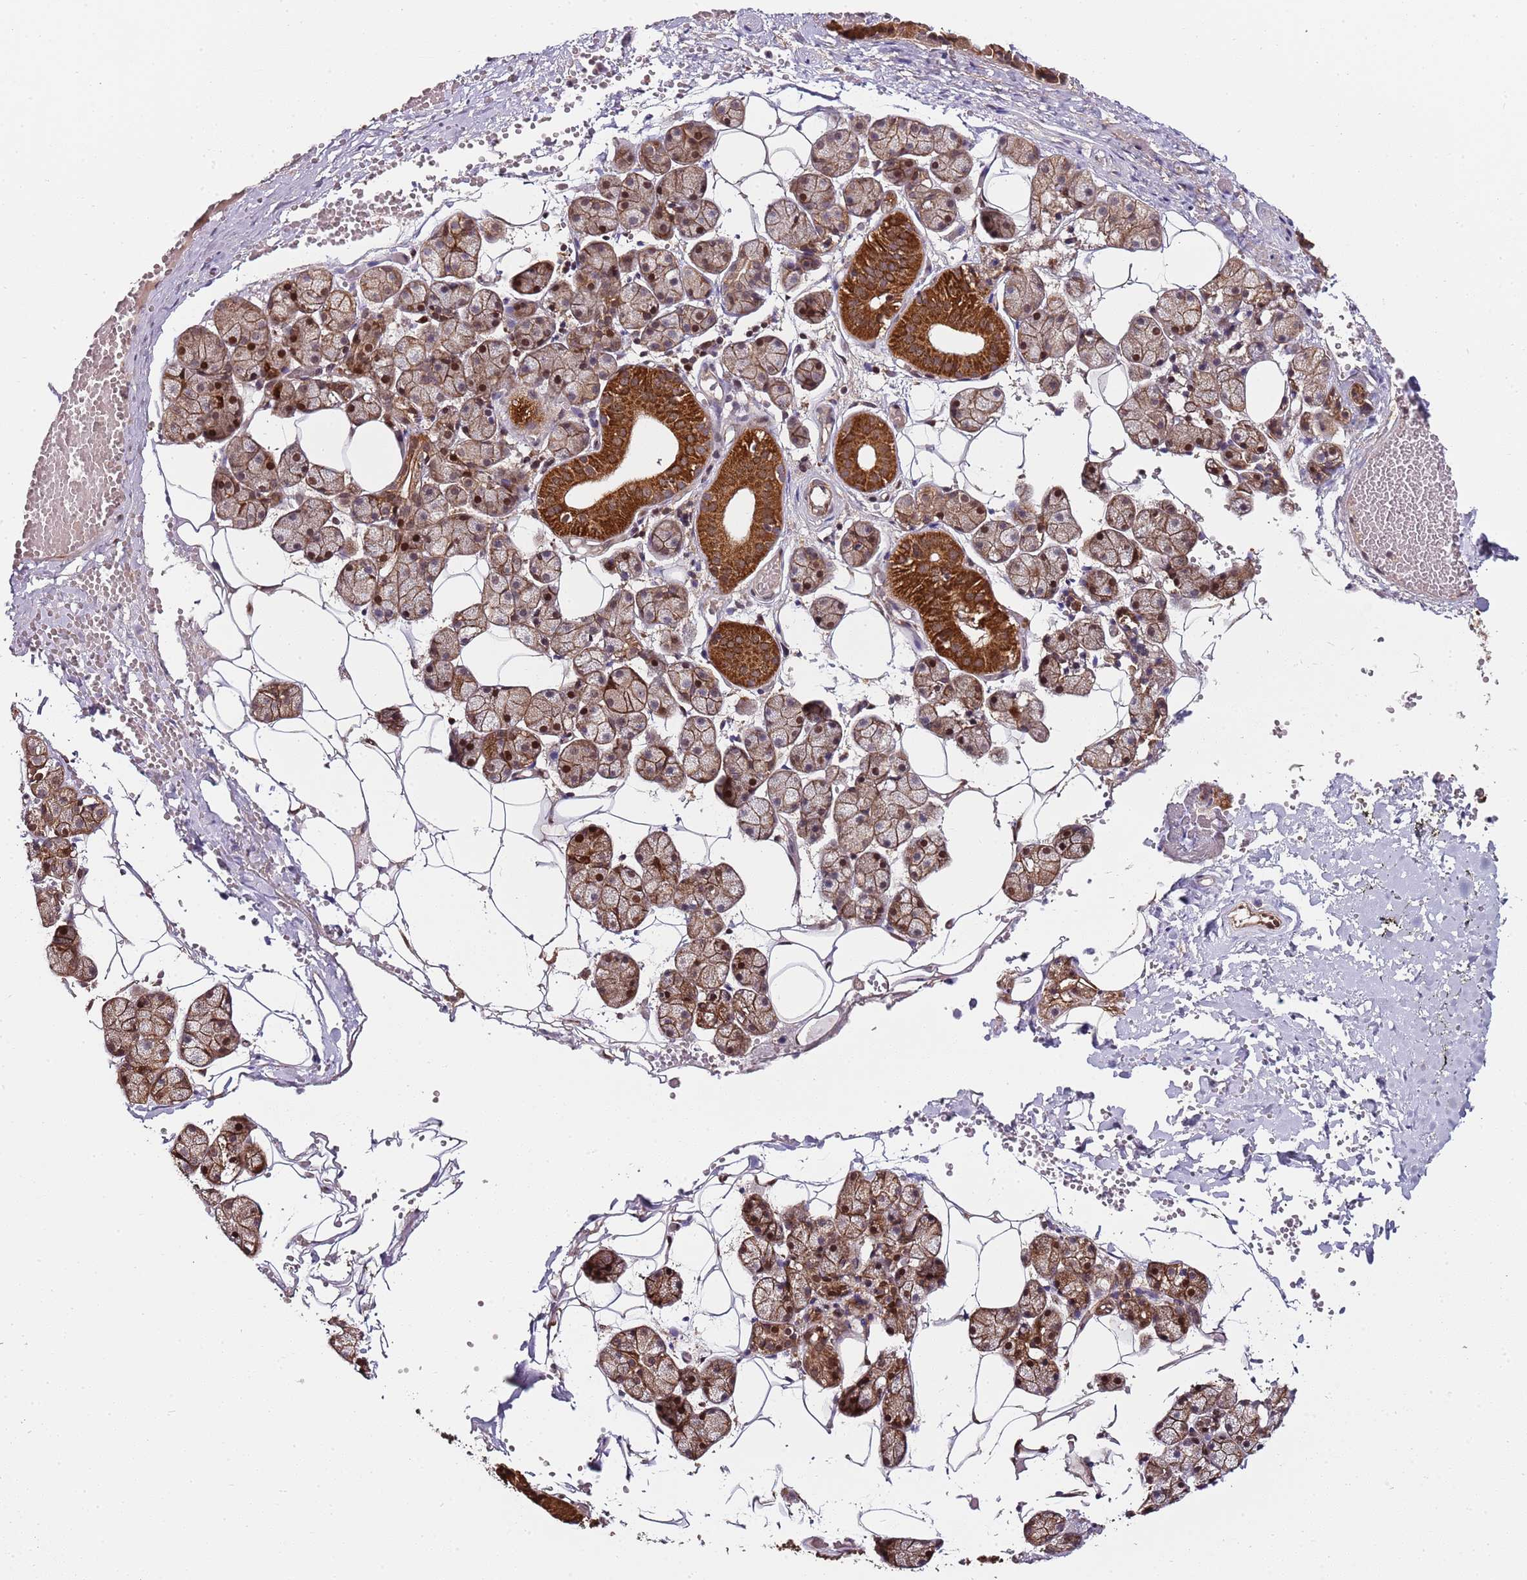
{"staining": {"intensity": "strong", "quantity": "25%-75%", "location": "cytoplasmic/membranous,nuclear"}, "tissue": "salivary gland", "cell_type": "Glandular cells", "image_type": "normal", "snomed": [{"axis": "morphology", "description": "Normal tissue, NOS"}, {"axis": "topography", "description": "Salivary gland"}], "caption": "The photomicrograph reveals a brown stain indicating the presence of a protein in the cytoplasmic/membranous,nuclear of glandular cells in salivary gland. (brown staining indicates protein expression, while blue staining denotes nuclei).", "gene": "EDC3", "patient": {"sex": "female", "age": 33}}